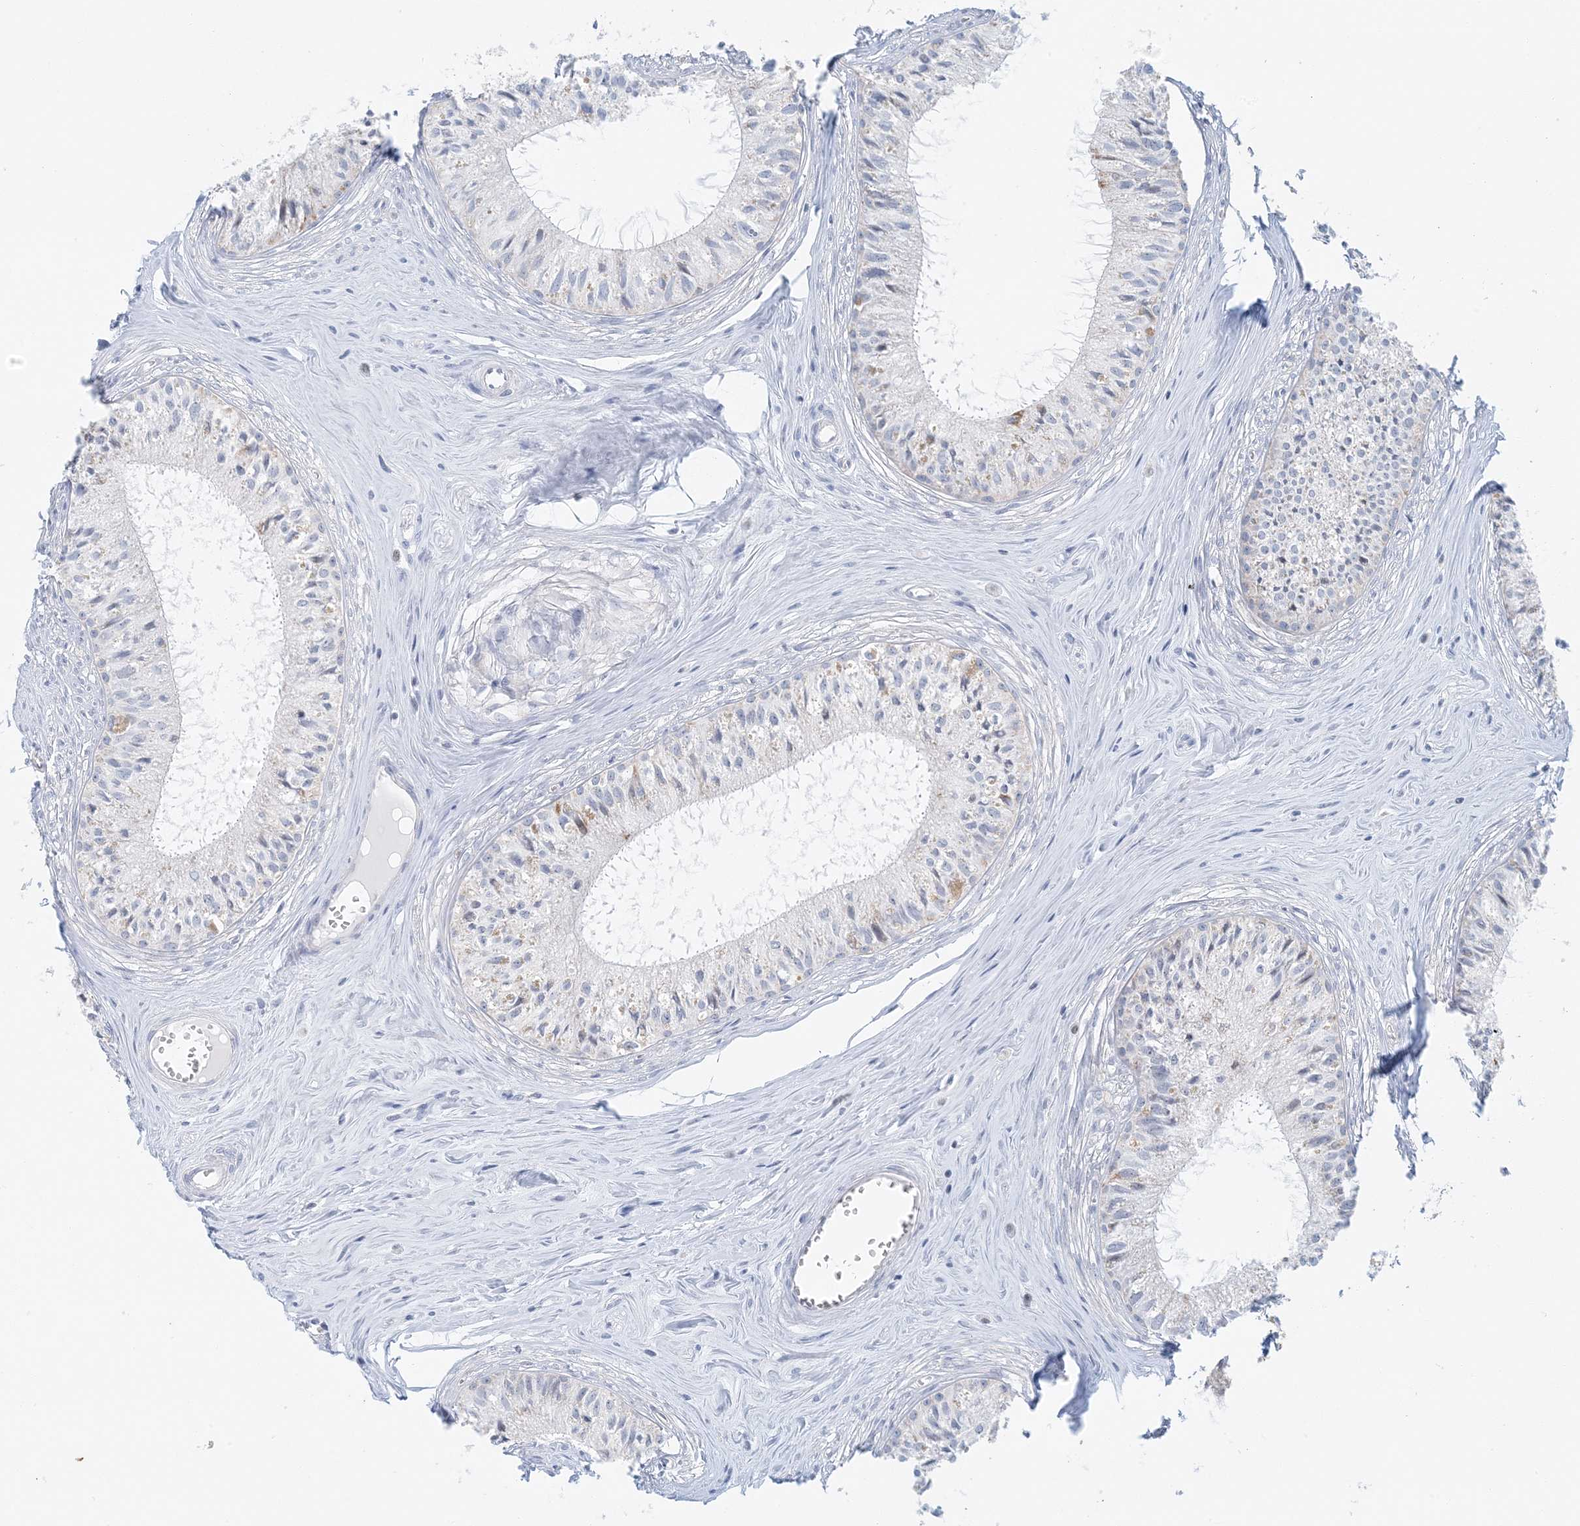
{"staining": {"intensity": "moderate", "quantity": "25%-75%", "location": "cytoplasmic/membranous"}, "tissue": "epididymis", "cell_type": "Glandular cells", "image_type": "normal", "snomed": [{"axis": "morphology", "description": "Normal tissue, NOS"}, {"axis": "topography", "description": "Epididymis"}], "caption": "Glandular cells reveal moderate cytoplasmic/membranous expression in about 25%-75% of cells in benign epididymis. (Stains: DAB in brown, nuclei in blue, Microscopy: brightfield microscopy at high magnification).", "gene": "BDH1", "patient": {"sex": "male", "age": 36}}